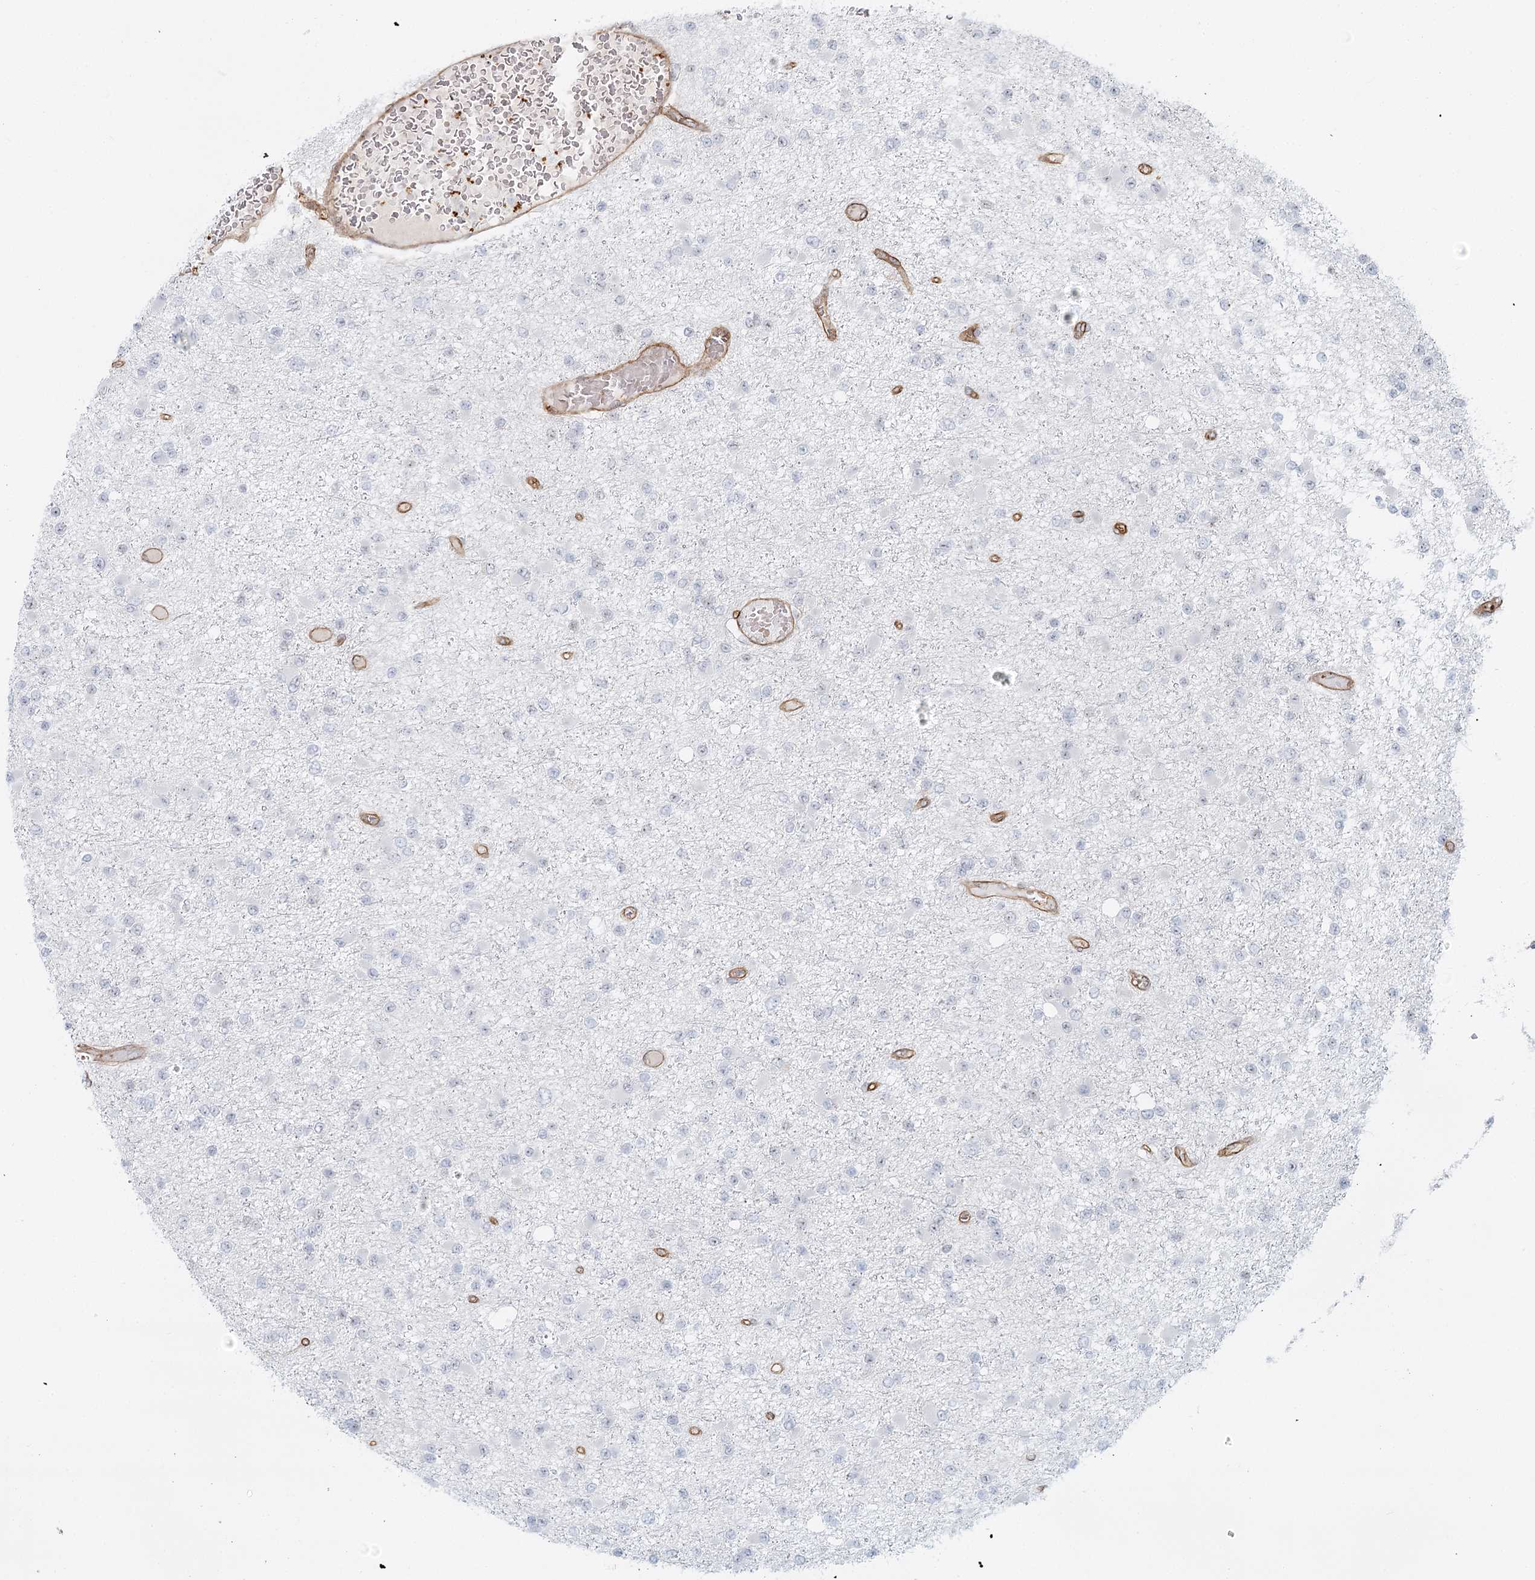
{"staining": {"intensity": "negative", "quantity": "none", "location": "none"}, "tissue": "glioma", "cell_type": "Tumor cells", "image_type": "cancer", "snomed": [{"axis": "morphology", "description": "Glioma, malignant, Low grade"}, {"axis": "topography", "description": "Brain"}], "caption": "Immunohistochemical staining of human glioma exhibits no significant expression in tumor cells.", "gene": "ZFYVE28", "patient": {"sex": "female", "age": 22}}